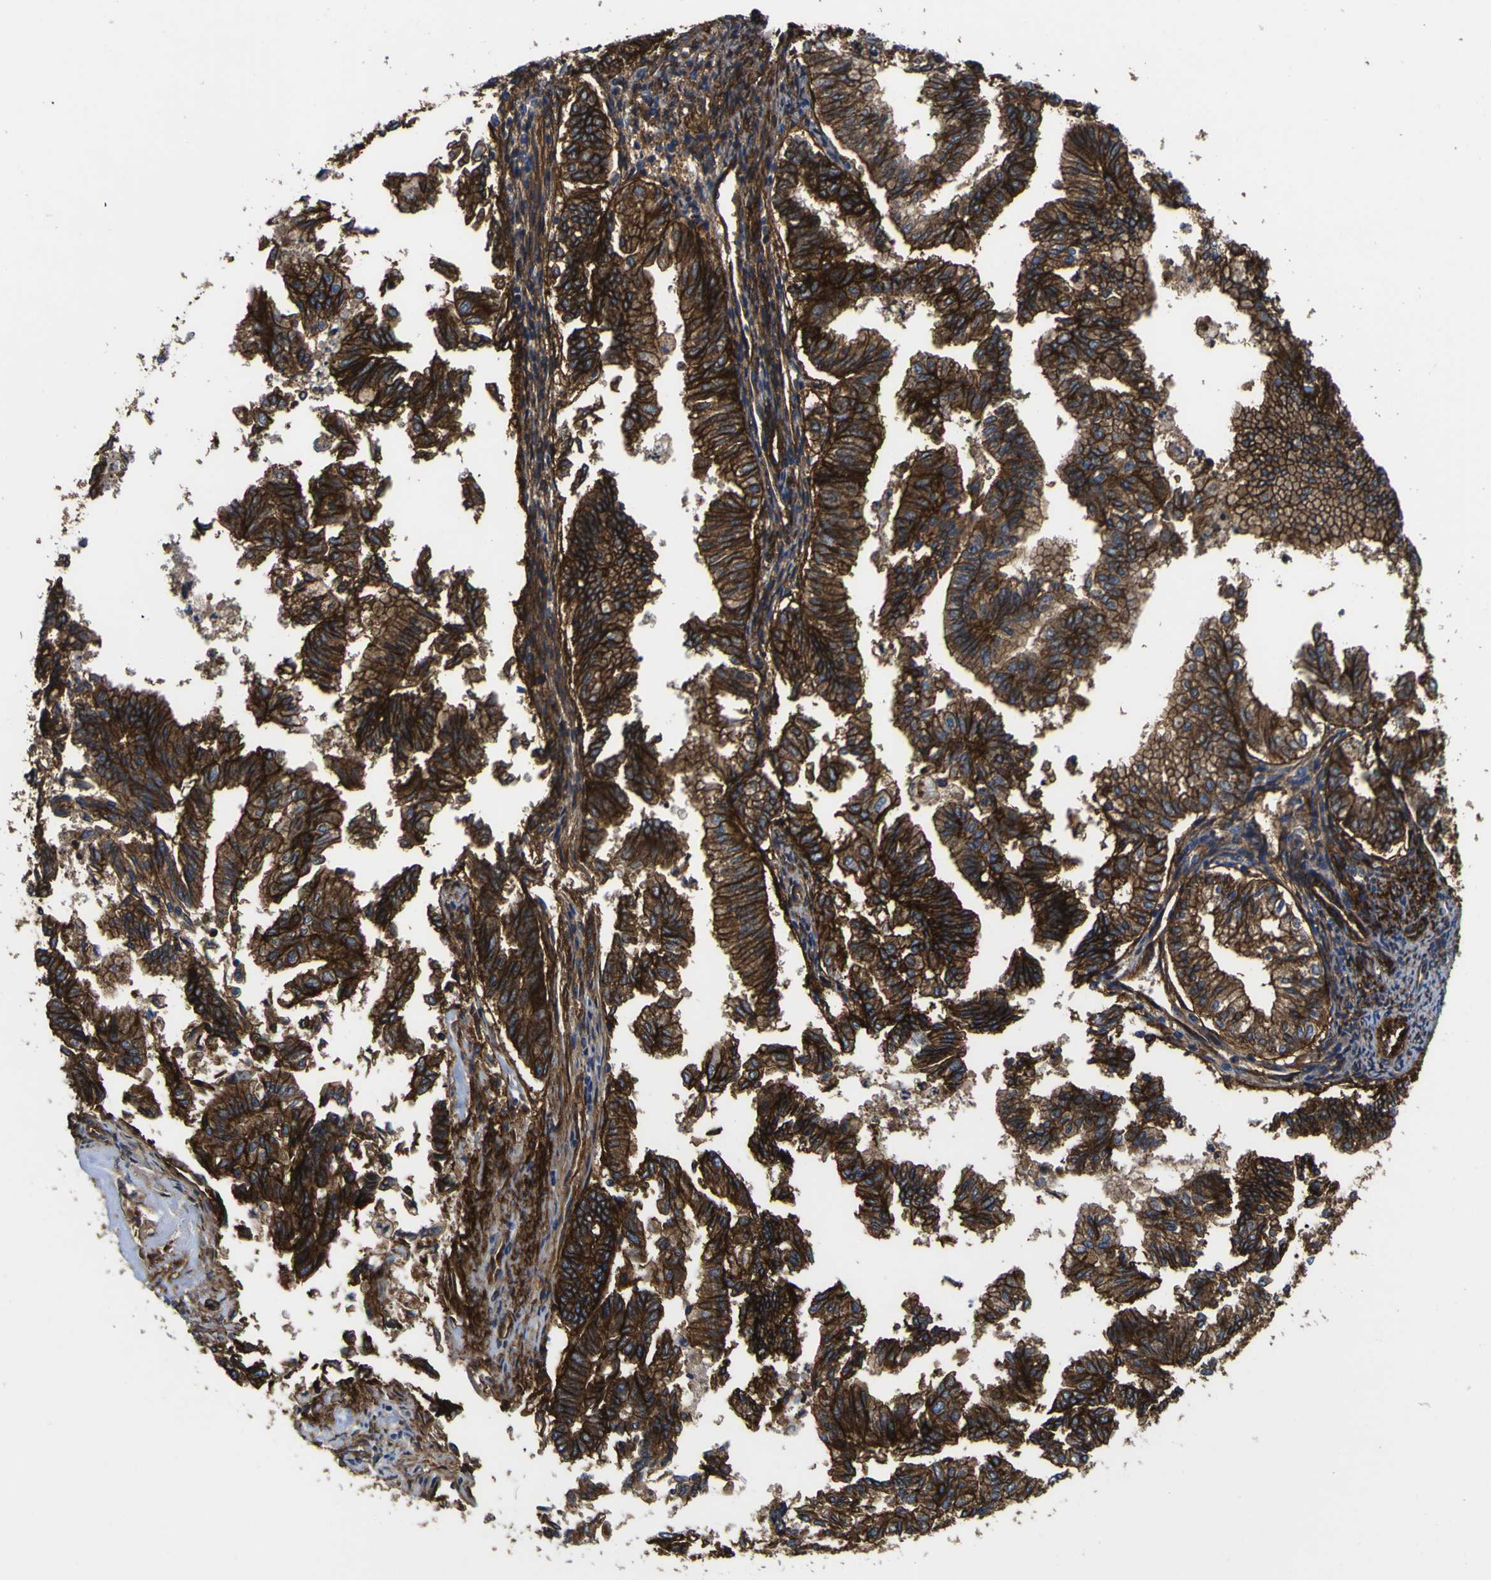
{"staining": {"intensity": "strong", "quantity": ">75%", "location": "cytoplasmic/membranous"}, "tissue": "endometrial cancer", "cell_type": "Tumor cells", "image_type": "cancer", "snomed": [{"axis": "morphology", "description": "Necrosis, NOS"}, {"axis": "morphology", "description": "Adenocarcinoma, NOS"}, {"axis": "topography", "description": "Endometrium"}], "caption": "This micrograph reveals adenocarcinoma (endometrial) stained with immunohistochemistry to label a protein in brown. The cytoplasmic/membranous of tumor cells show strong positivity for the protein. Nuclei are counter-stained blue.", "gene": "CD151", "patient": {"sex": "female", "age": 79}}